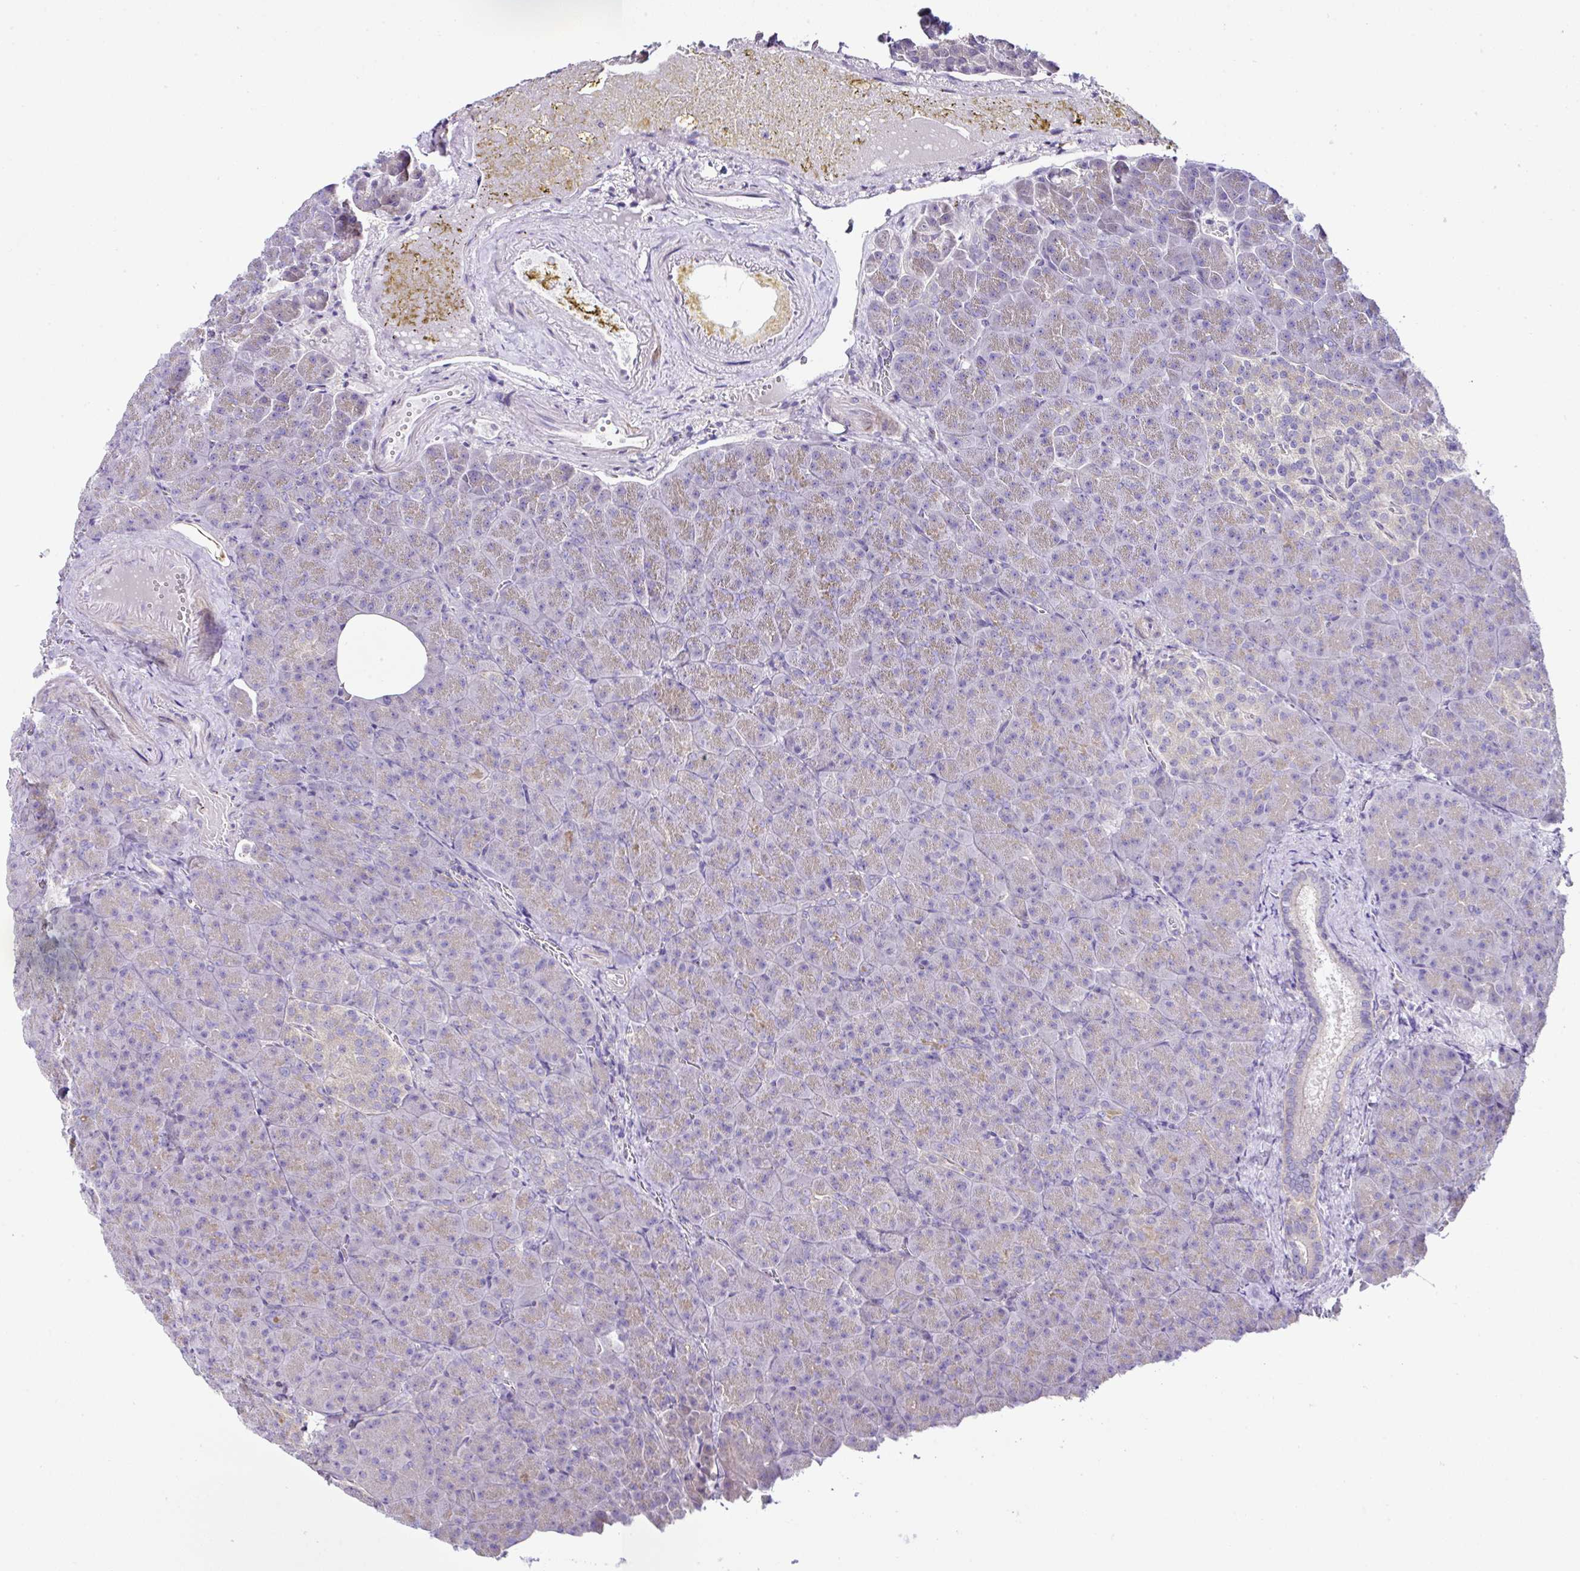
{"staining": {"intensity": "weak", "quantity": "25%-75%", "location": "cytoplasmic/membranous"}, "tissue": "pancreas", "cell_type": "Exocrine glandular cells", "image_type": "normal", "snomed": [{"axis": "morphology", "description": "Normal tissue, NOS"}, {"axis": "topography", "description": "Pancreas"}], "caption": "Pancreas stained with immunohistochemistry (IHC) demonstrates weak cytoplasmic/membranous staining in approximately 25%-75% of exocrine glandular cells. (Brightfield microscopy of DAB IHC at high magnification).", "gene": "OR4P4", "patient": {"sex": "female", "age": 74}}